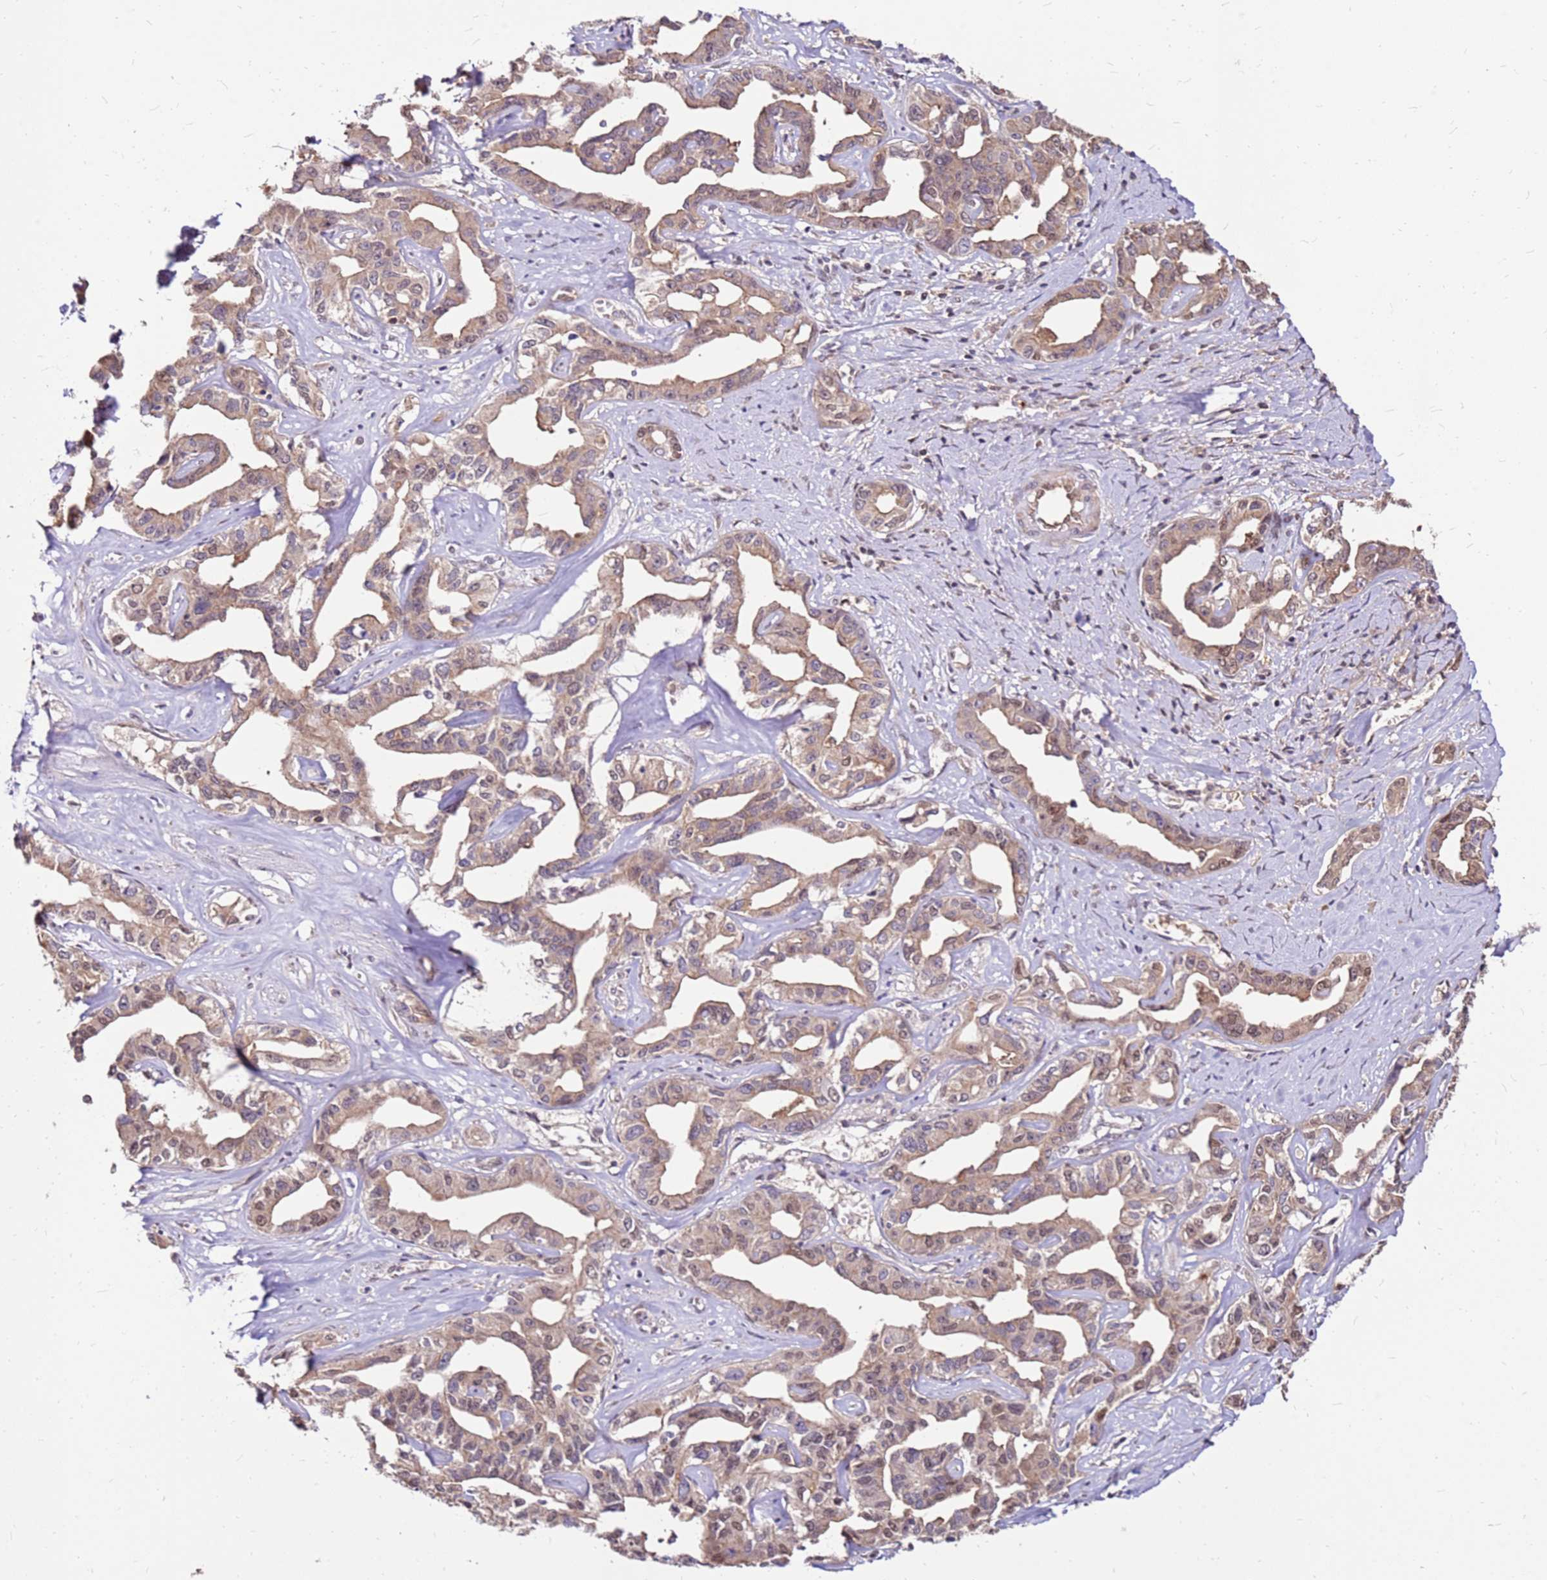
{"staining": {"intensity": "moderate", "quantity": ">75%", "location": "cytoplasmic/membranous,nuclear"}, "tissue": "liver cancer", "cell_type": "Tumor cells", "image_type": "cancer", "snomed": [{"axis": "morphology", "description": "Cholangiocarcinoma"}, {"axis": "topography", "description": "Liver"}], "caption": "Moderate cytoplasmic/membranous and nuclear protein staining is appreciated in approximately >75% of tumor cells in liver cancer (cholangiocarcinoma). (DAB (3,3'-diaminobenzidine) = brown stain, brightfield microscopy at high magnification).", "gene": "ALDH1A3", "patient": {"sex": "male", "age": 59}}